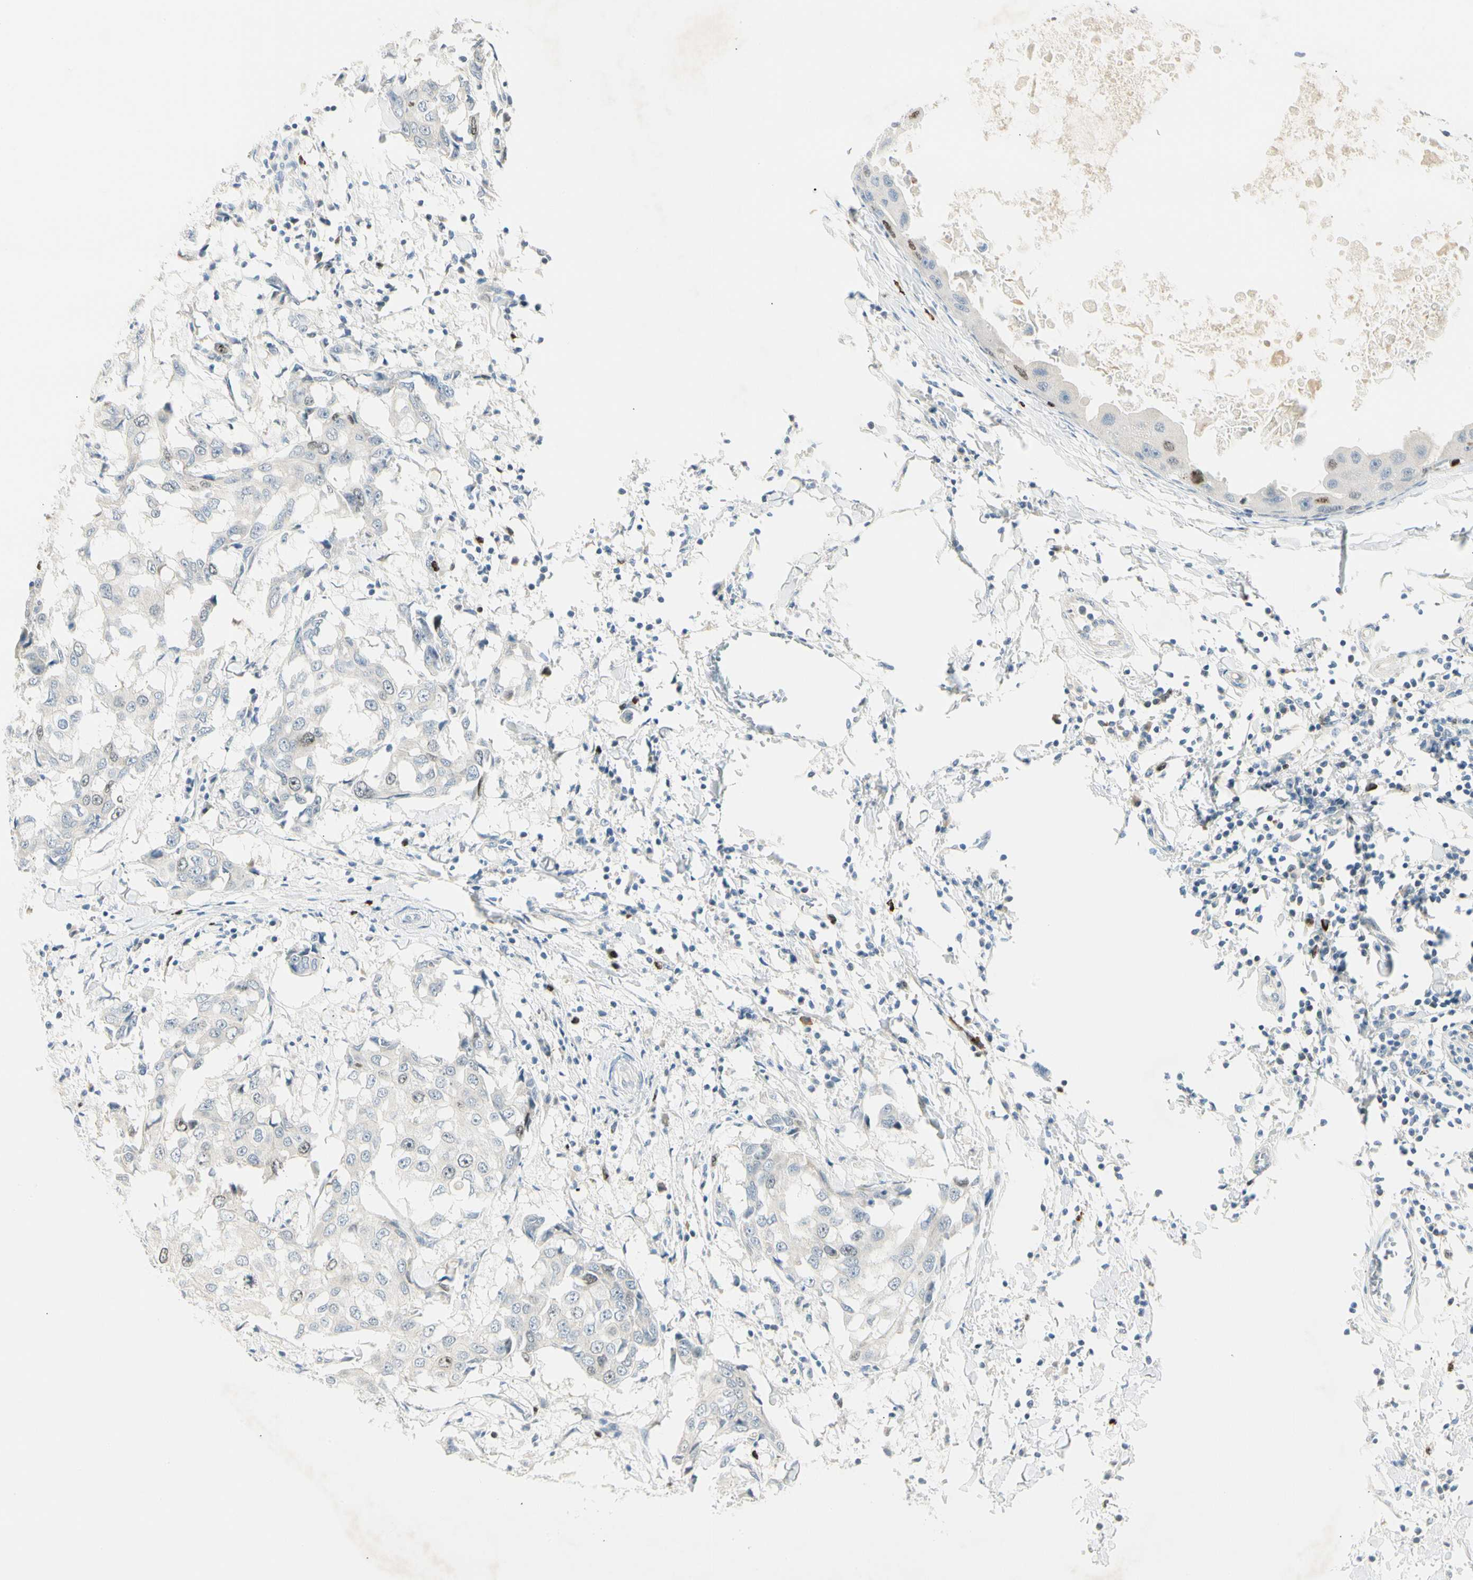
{"staining": {"intensity": "moderate", "quantity": "<25%", "location": "nuclear"}, "tissue": "breast cancer", "cell_type": "Tumor cells", "image_type": "cancer", "snomed": [{"axis": "morphology", "description": "Duct carcinoma"}, {"axis": "topography", "description": "Breast"}], "caption": "A high-resolution histopathology image shows IHC staining of breast cancer, which exhibits moderate nuclear positivity in about <25% of tumor cells.", "gene": "PITX1", "patient": {"sex": "female", "age": 27}}